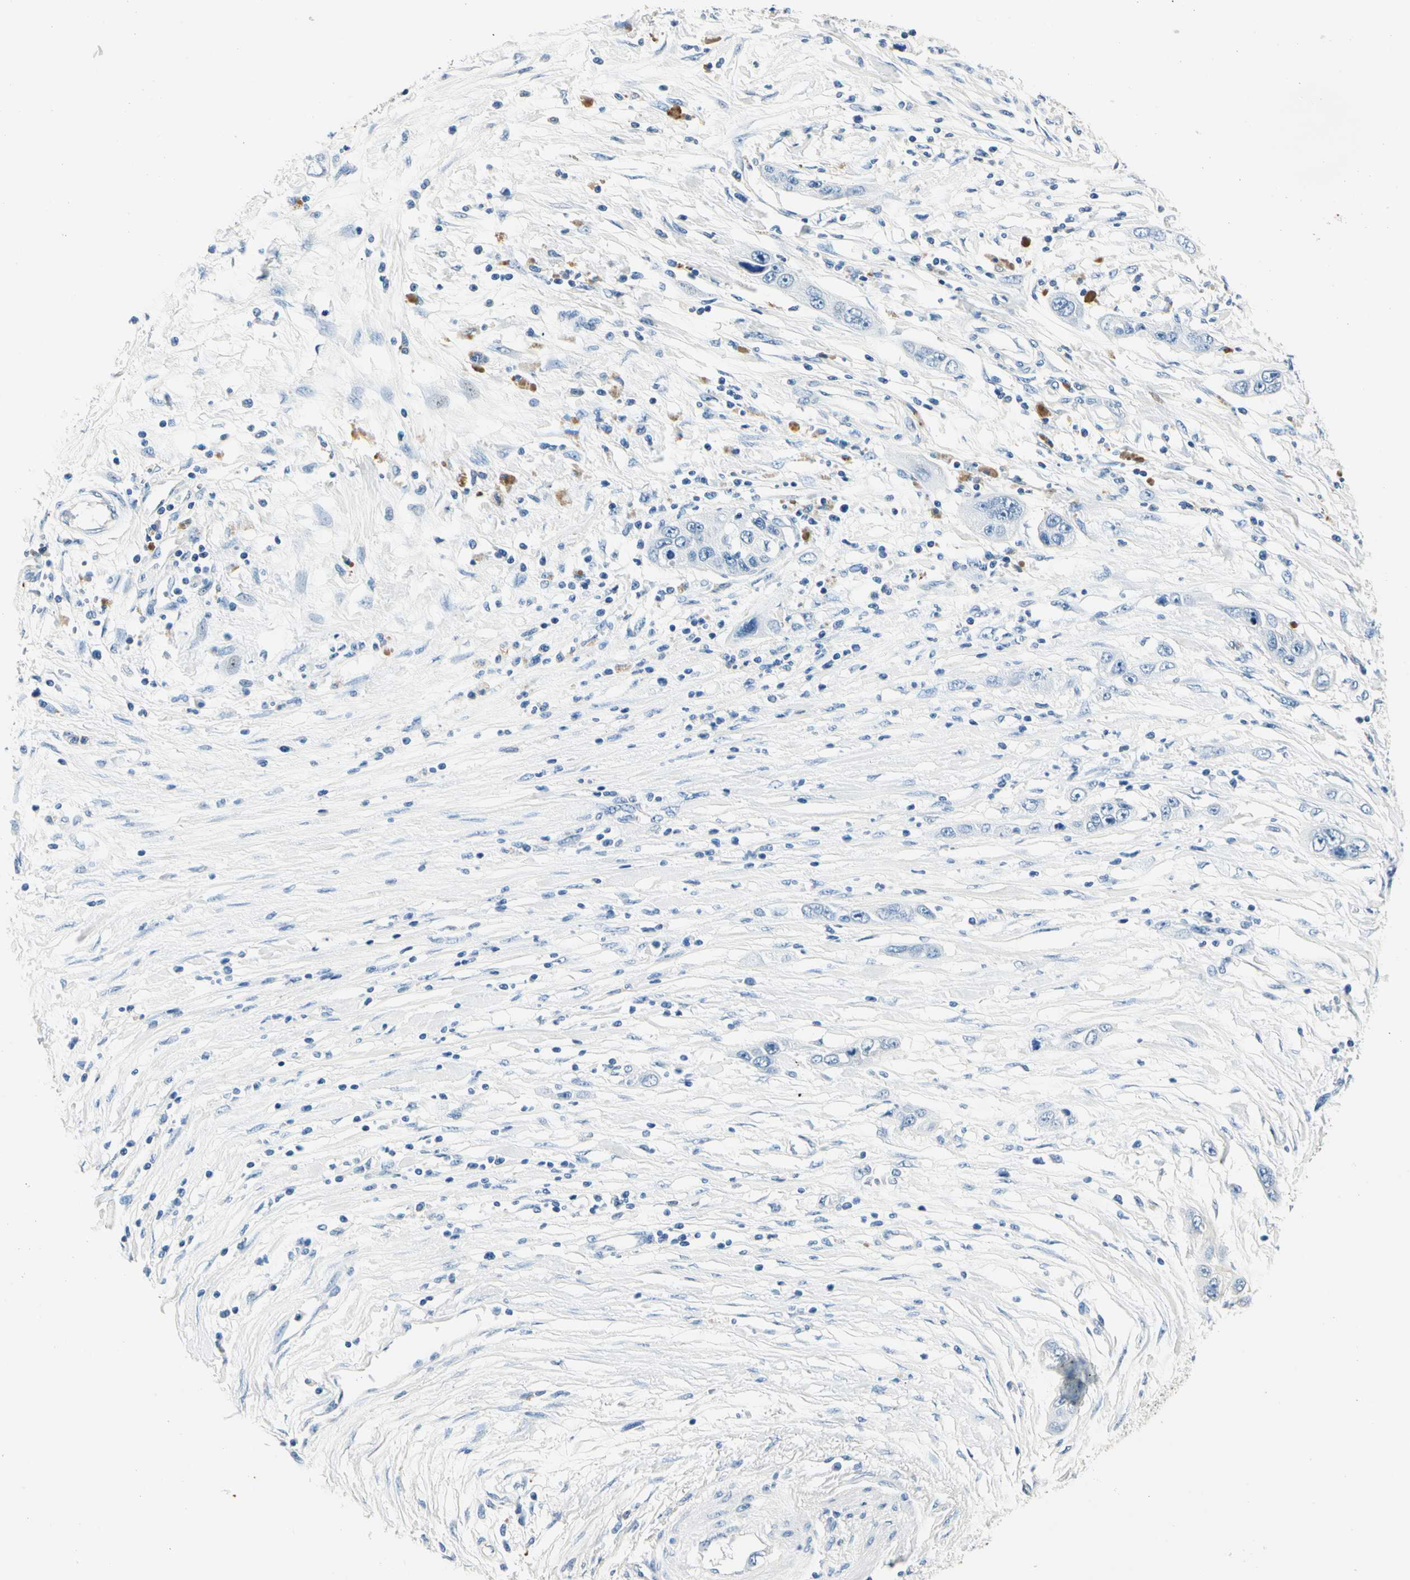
{"staining": {"intensity": "negative", "quantity": "none", "location": "none"}, "tissue": "pancreatic cancer", "cell_type": "Tumor cells", "image_type": "cancer", "snomed": [{"axis": "morphology", "description": "Adenocarcinoma, NOS"}, {"axis": "topography", "description": "Pancreas"}], "caption": "A high-resolution micrograph shows immunohistochemistry staining of adenocarcinoma (pancreatic), which displays no significant expression in tumor cells.", "gene": "TGFBR3", "patient": {"sex": "female", "age": 70}}